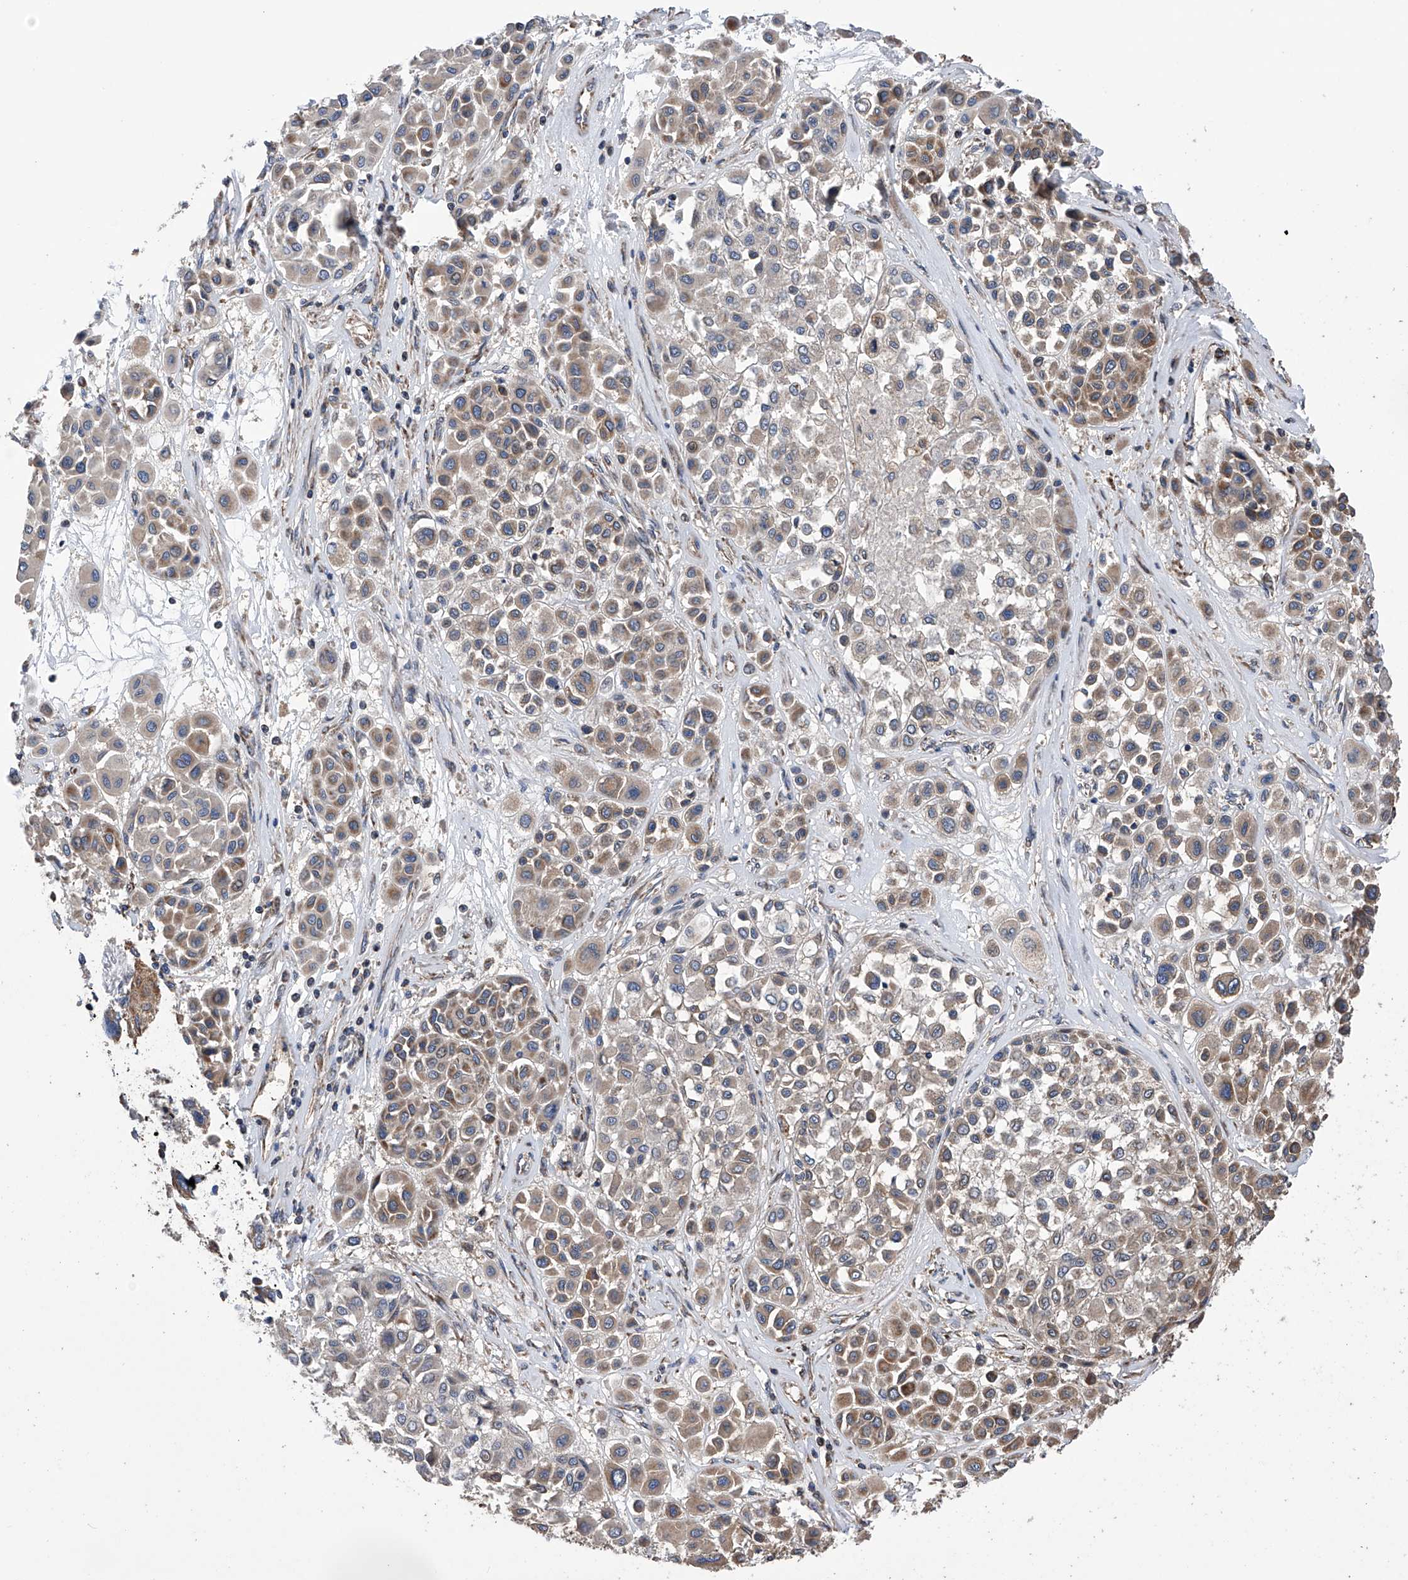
{"staining": {"intensity": "weak", "quantity": ">75%", "location": "cytoplasmic/membranous"}, "tissue": "melanoma", "cell_type": "Tumor cells", "image_type": "cancer", "snomed": [{"axis": "morphology", "description": "Malignant melanoma, Metastatic site"}, {"axis": "topography", "description": "Soft tissue"}], "caption": "Brown immunohistochemical staining in malignant melanoma (metastatic site) displays weak cytoplasmic/membranous expression in approximately >75% of tumor cells. The protein is stained brown, and the nuclei are stained in blue (DAB IHC with brightfield microscopy, high magnification).", "gene": "EFCAB2", "patient": {"sex": "male", "age": 41}}